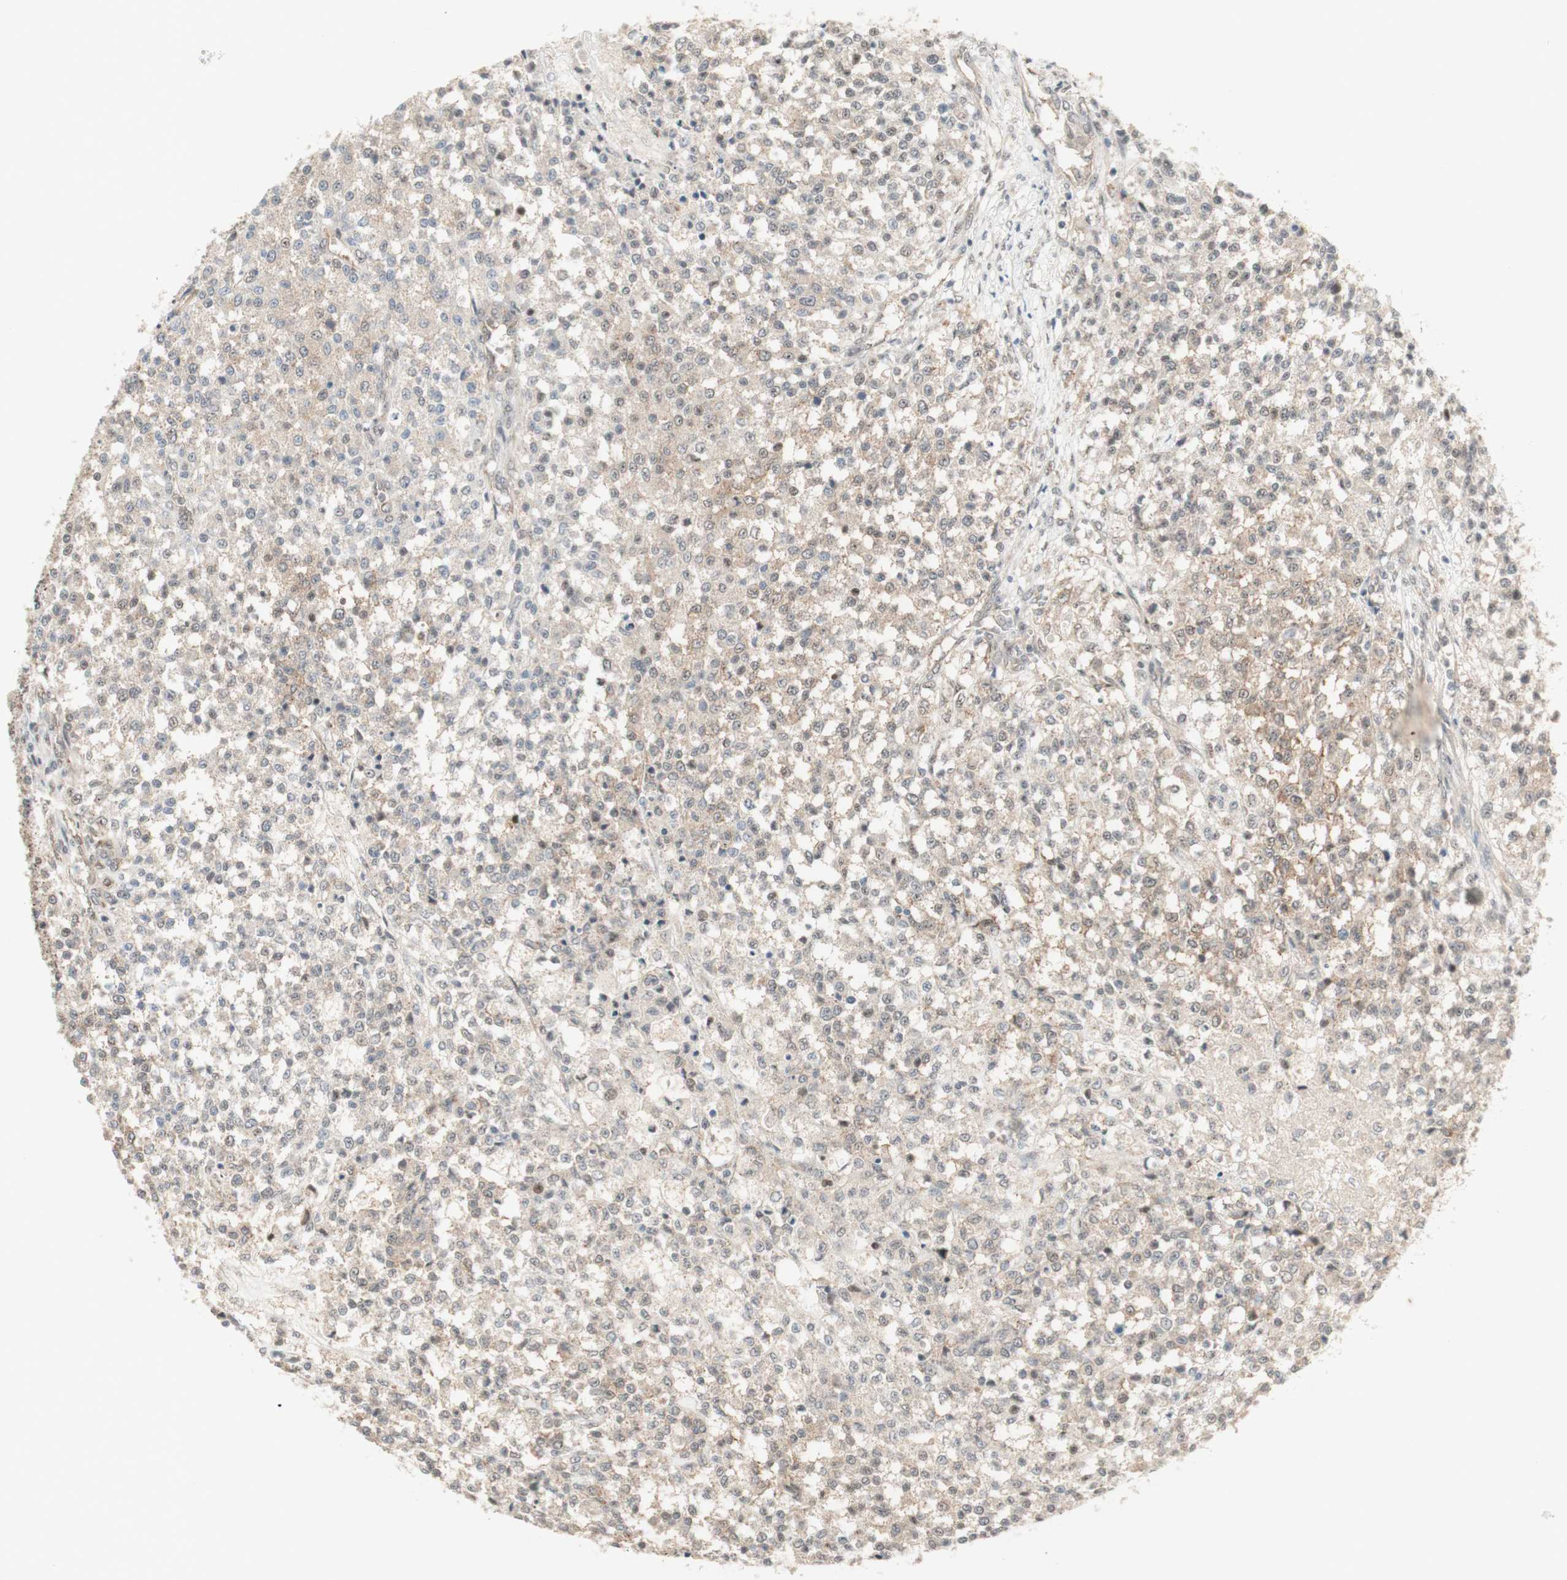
{"staining": {"intensity": "moderate", "quantity": ">75%", "location": "cytoplasmic/membranous"}, "tissue": "testis cancer", "cell_type": "Tumor cells", "image_type": "cancer", "snomed": [{"axis": "morphology", "description": "Seminoma, NOS"}, {"axis": "topography", "description": "Testis"}], "caption": "Testis cancer stained with a brown dye demonstrates moderate cytoplasmic/membranous positive expression in about >75% of tumor cells.", "gene": "CYLD", "patient": {"sex": "male", "age": 59}}